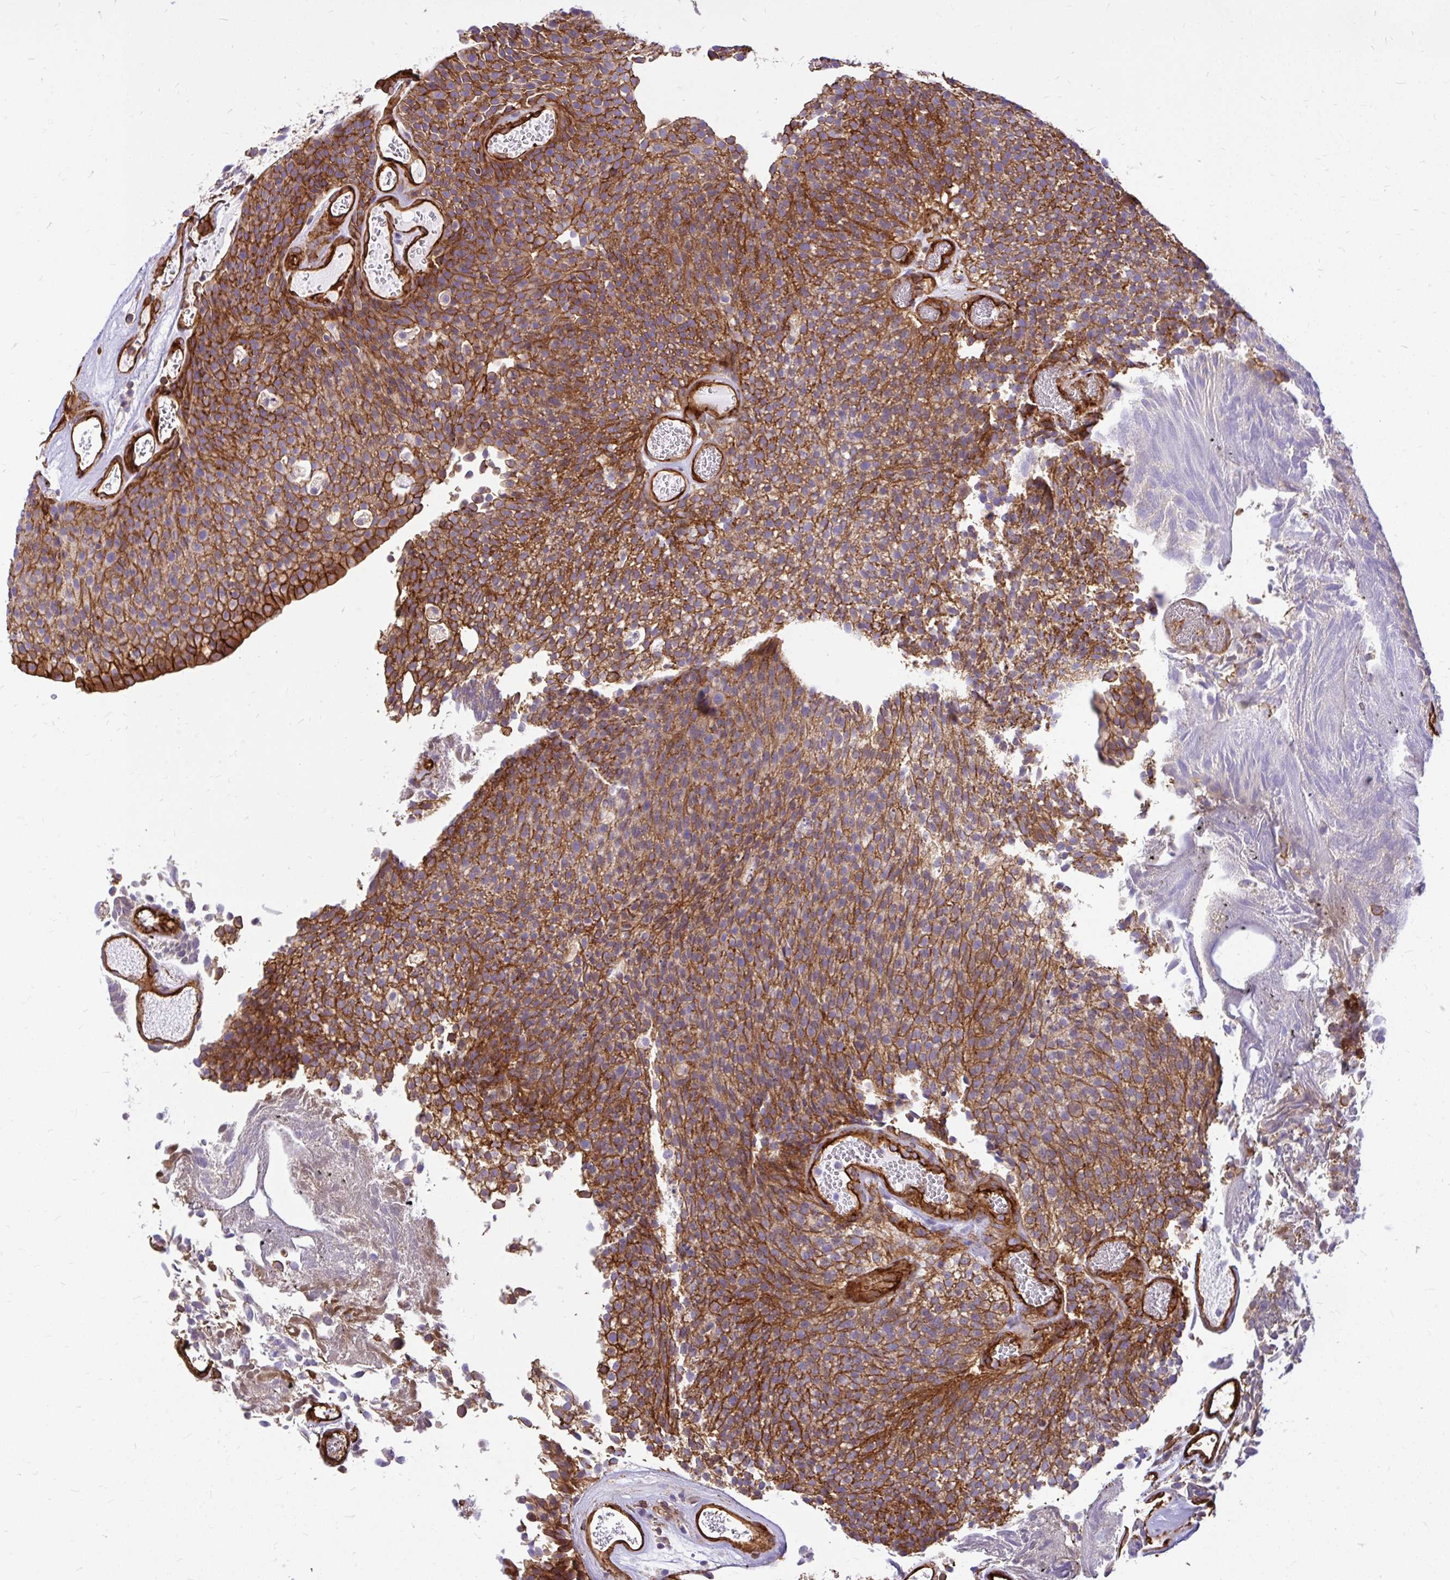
{"staining": {"intensity": "strong", "quantity": ">75%", "location": "cytoplasmic/membranous"}, "tissue": "urothelial cancer", "cell_type": "Tumor cells", "image_type": "cancer", "snomed": [{"axis": "morphology", "description": "Urothelial carcinoma, Low grade"}, {"axis": "topography", "description": "Urinary bladder"}], "caption": "Strong cytoplasmic/membranous positivity is present in about >75% of tumor cells in low-grade urothelial carcinoma. (brown staining indicates protein expression, while blue staining denotes nuclei).", "gene": "MAP1LC3B", "patient": {"sex": "female", "age": 79}}